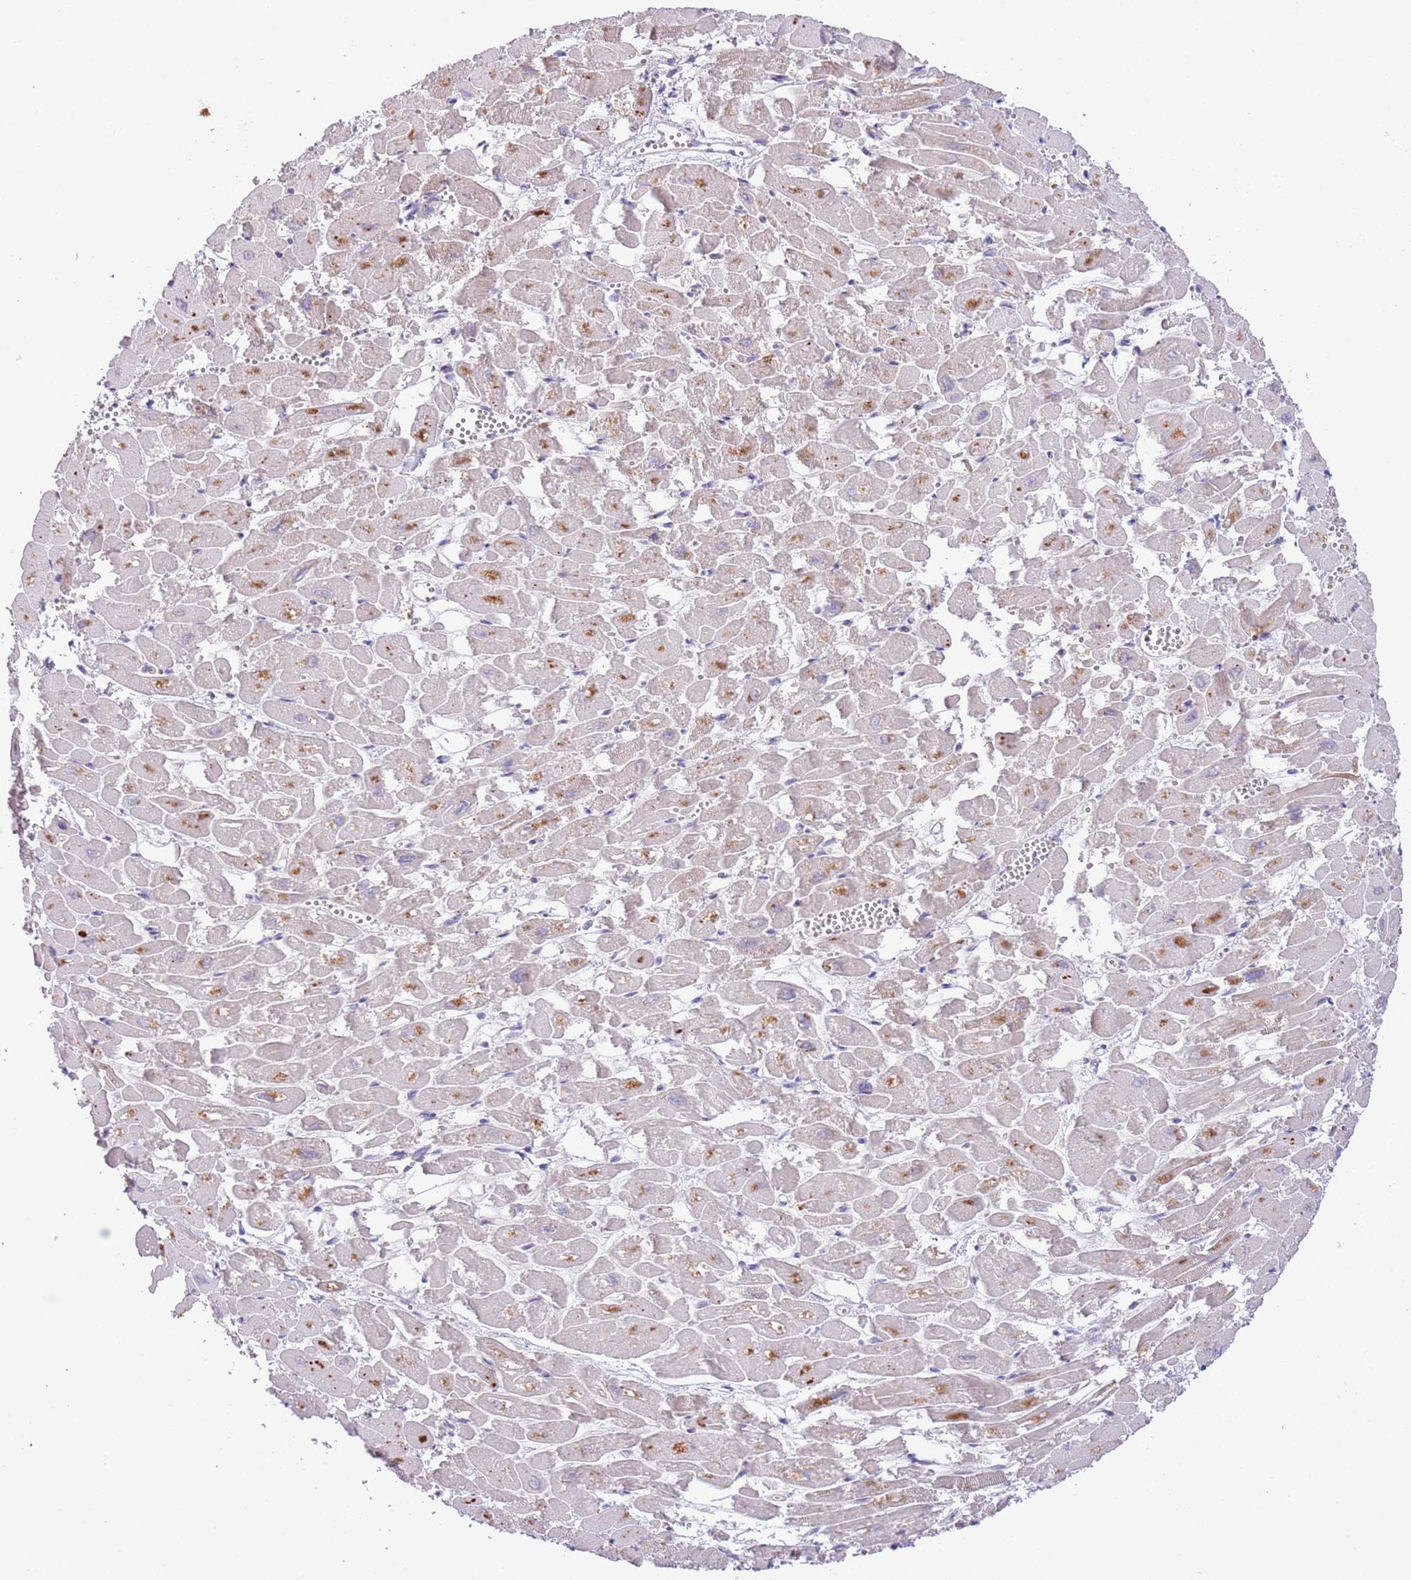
{"staining": {"intensity": "moderate", "quantity": "25%-75%", "location": "cytoplasmic/membranous"}, "tissue": "heart muscle", "cell_type": "Cardiomyocytes", "image_type": "normal", "snomed": [{"axis": "morphology", "description": "Normal tissue, NOS"}, {"axis": "topography", "description": "Heart"}], "caption": "Immunohistochemical staining of benign heart muscle shows moderate cytoplasmic/membranous protein staining in approximately 25%-75% of cardiomyocytes. (DAB (3,3'-diaminobenzidine) IHC with brightfield microscopy, high magnification).", "gene": "ABHD17A", "patient": {"sex": "male", "age": 54}}